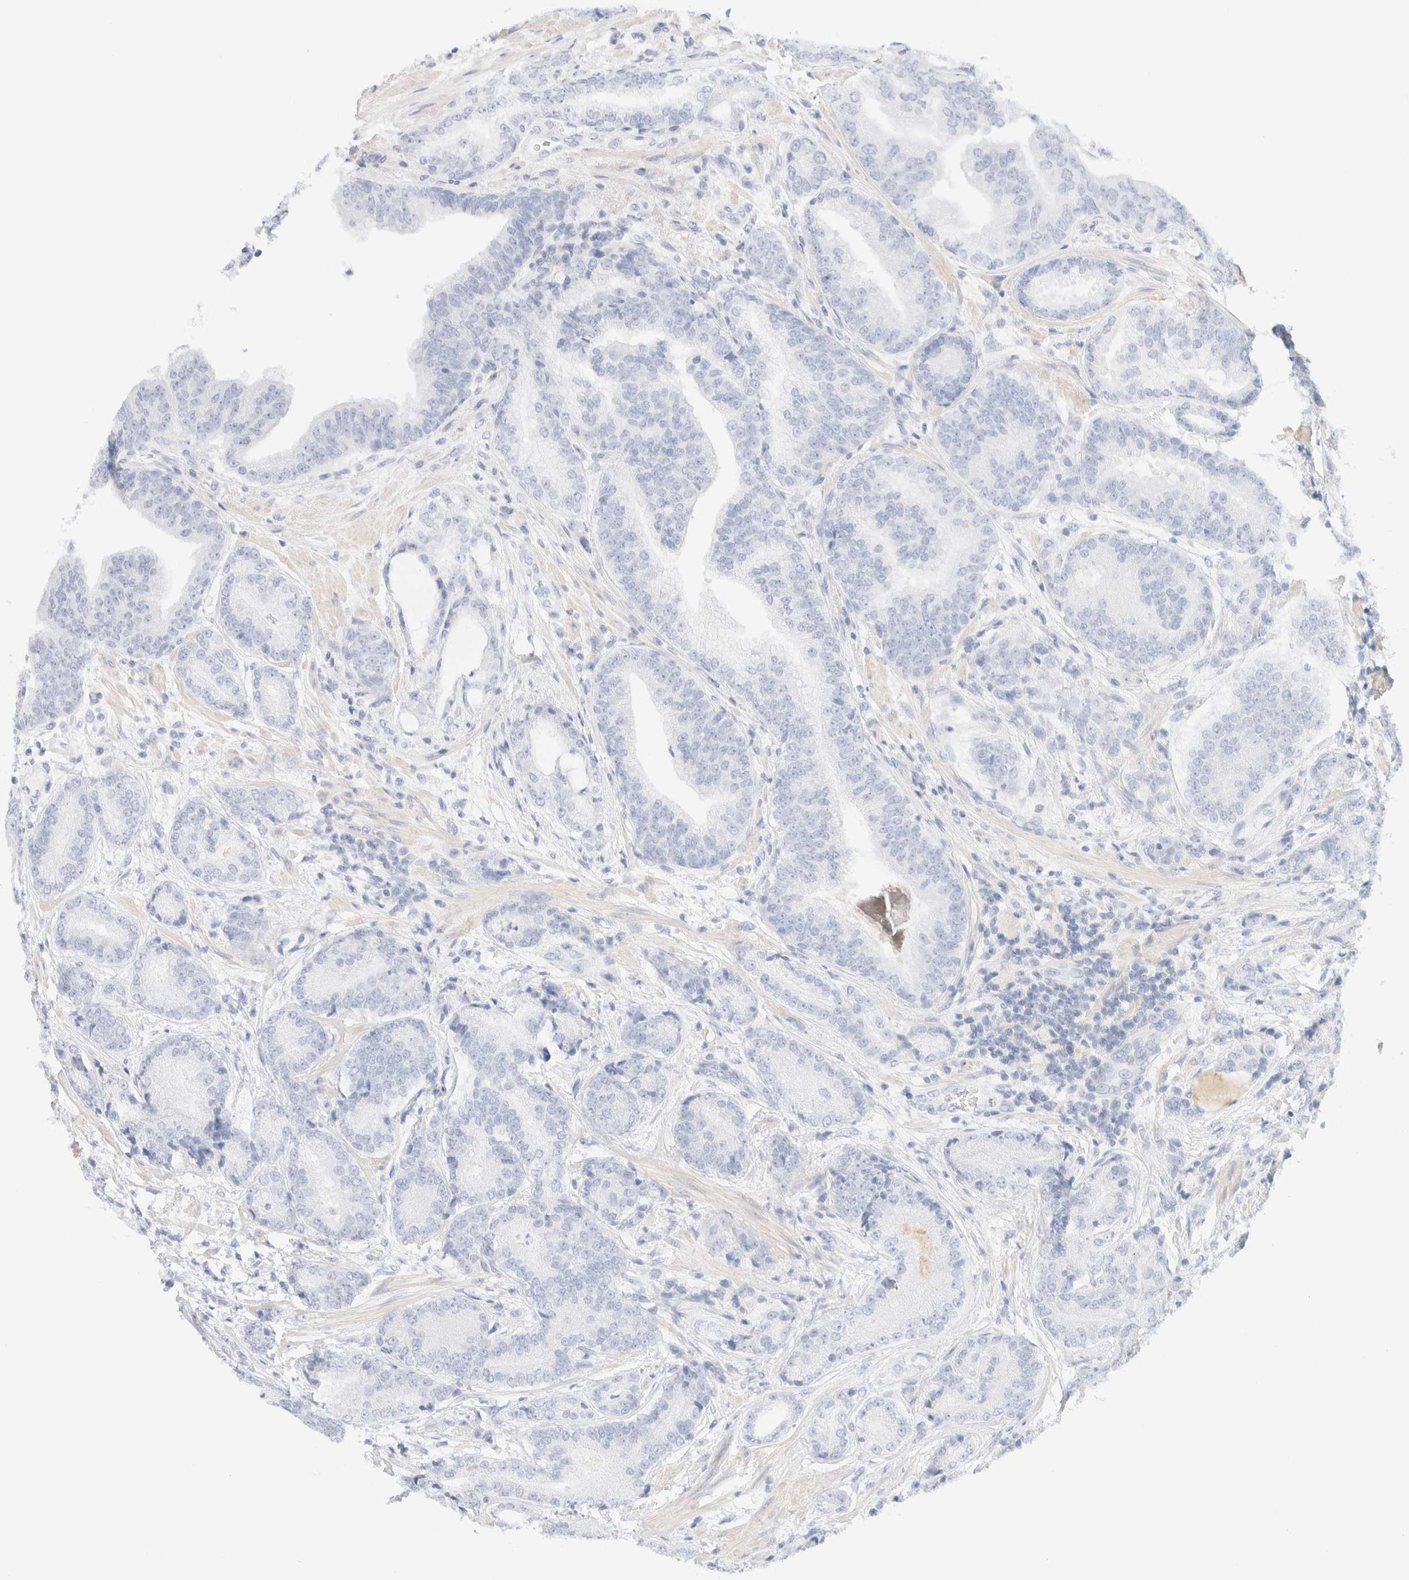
{"staining": {"intensity": "negative", "quantity": "none", "location": "none"}, "tissue": "prostate cancer", "cell_type": "Tumor cells", "image_type": "cancer", "snomed": [{"axis": "morphology", "description": "Adenocarcinoma, High grade"}, {"axis": "topography", "description": "Prostate"}], "caption": "Tumor cells are negative for protein expression in human prostate cancer.", "gene": "IKZF3", "patient": {"sex": "male", "age": 55}}